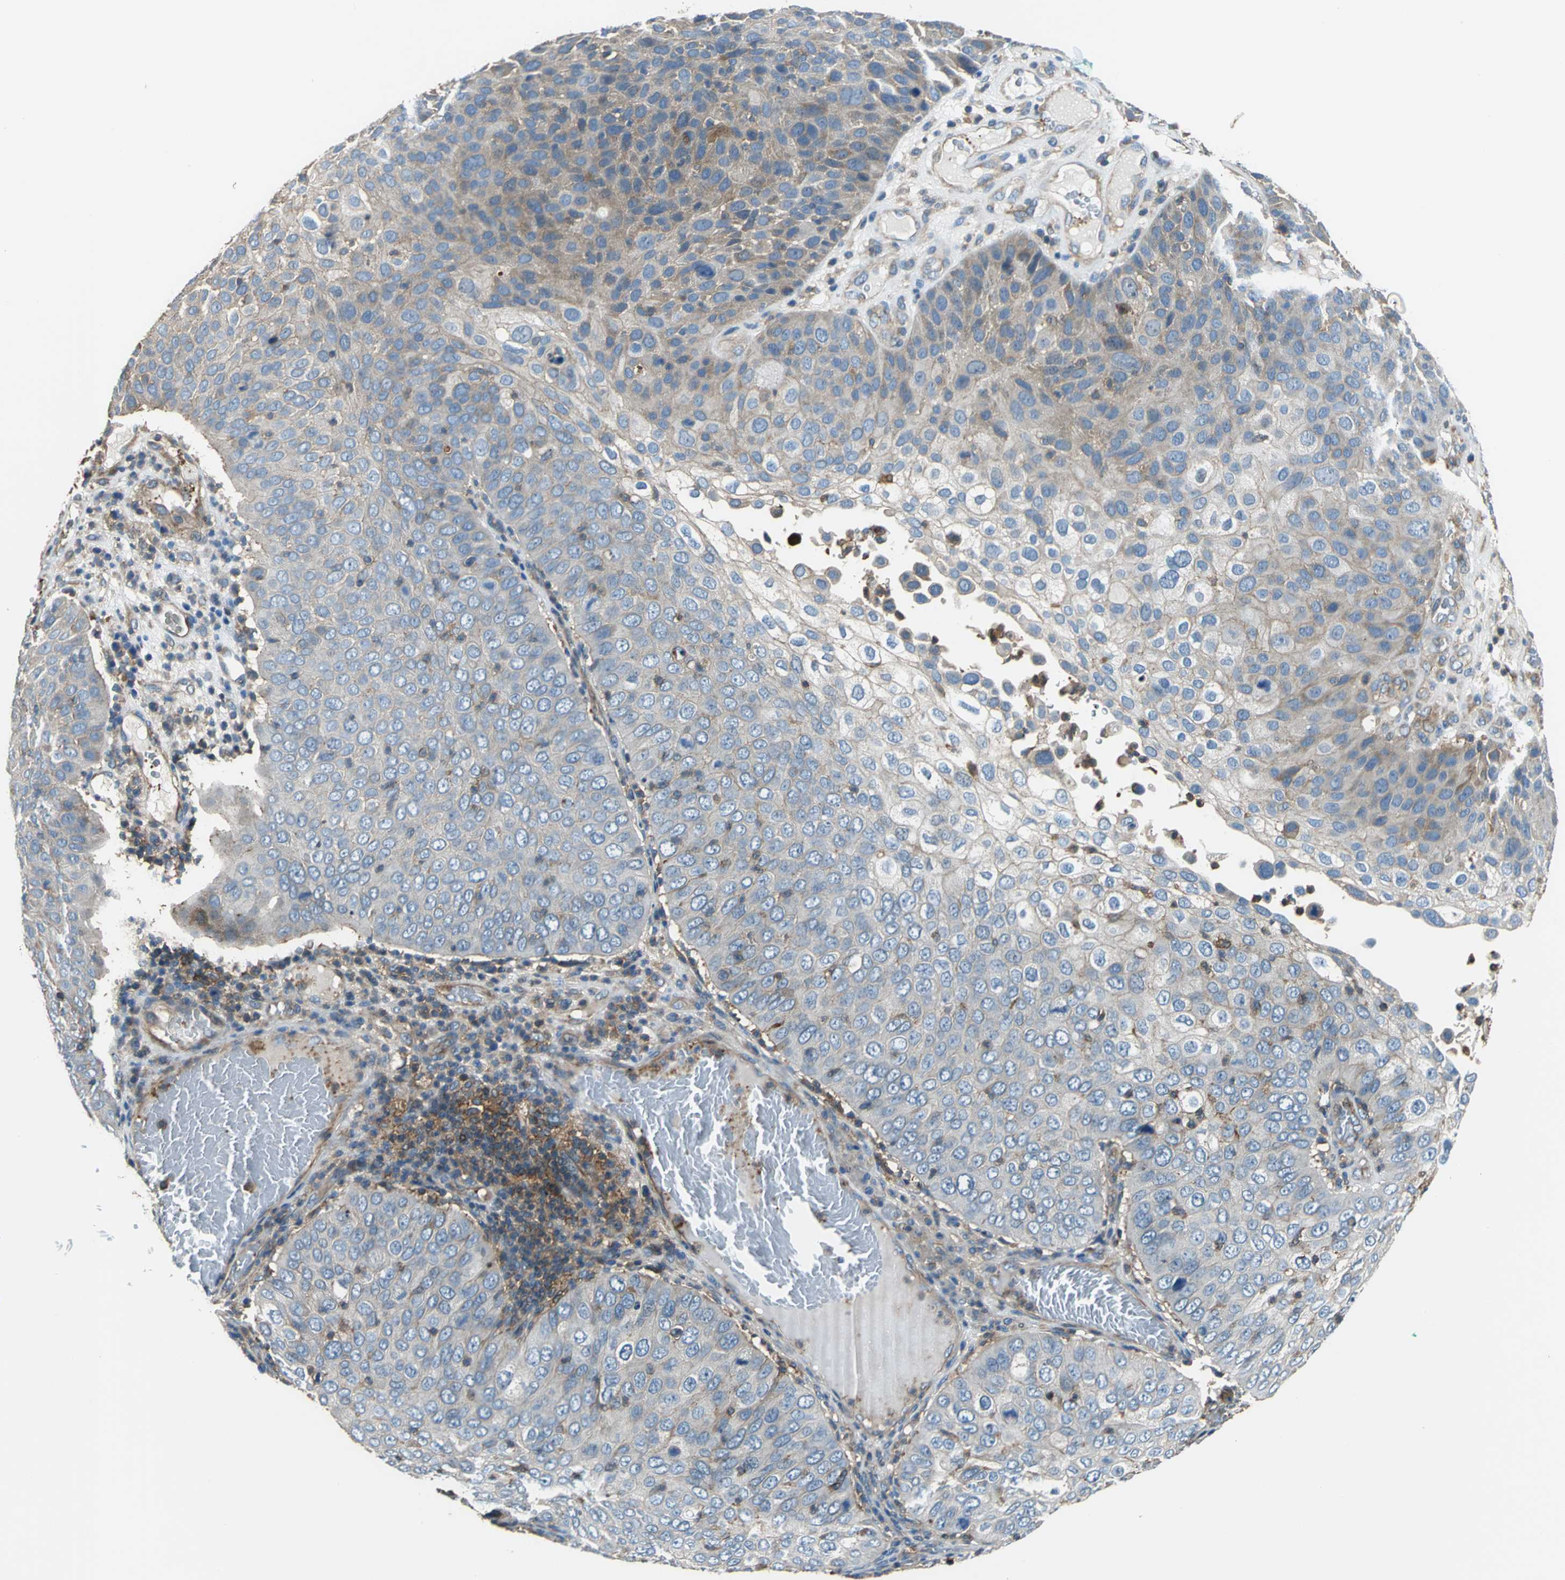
{"staining": {"intensity": "moderate", "quantity": "25%-75%", "location": "cytoplasmic/membranous"}, "tissue": "skin cancer", "cell_type": "Tumor cells", "image_type": "cancer", "snomed": [{"axis": "morphology", "description": "Squamous cell carcinoma, NOS"}, {"axis": "topography", "description": "Skin"}], "caption": "Moderate cytoplasmic/membranous expression for a protein is present in approximately 25%-75% of tumor cells of skin cancer (squamous cell carcinoma) using immunohistochemistry.", "gene": "PARVA", "patient": {"sex": "male", "age": 87}}